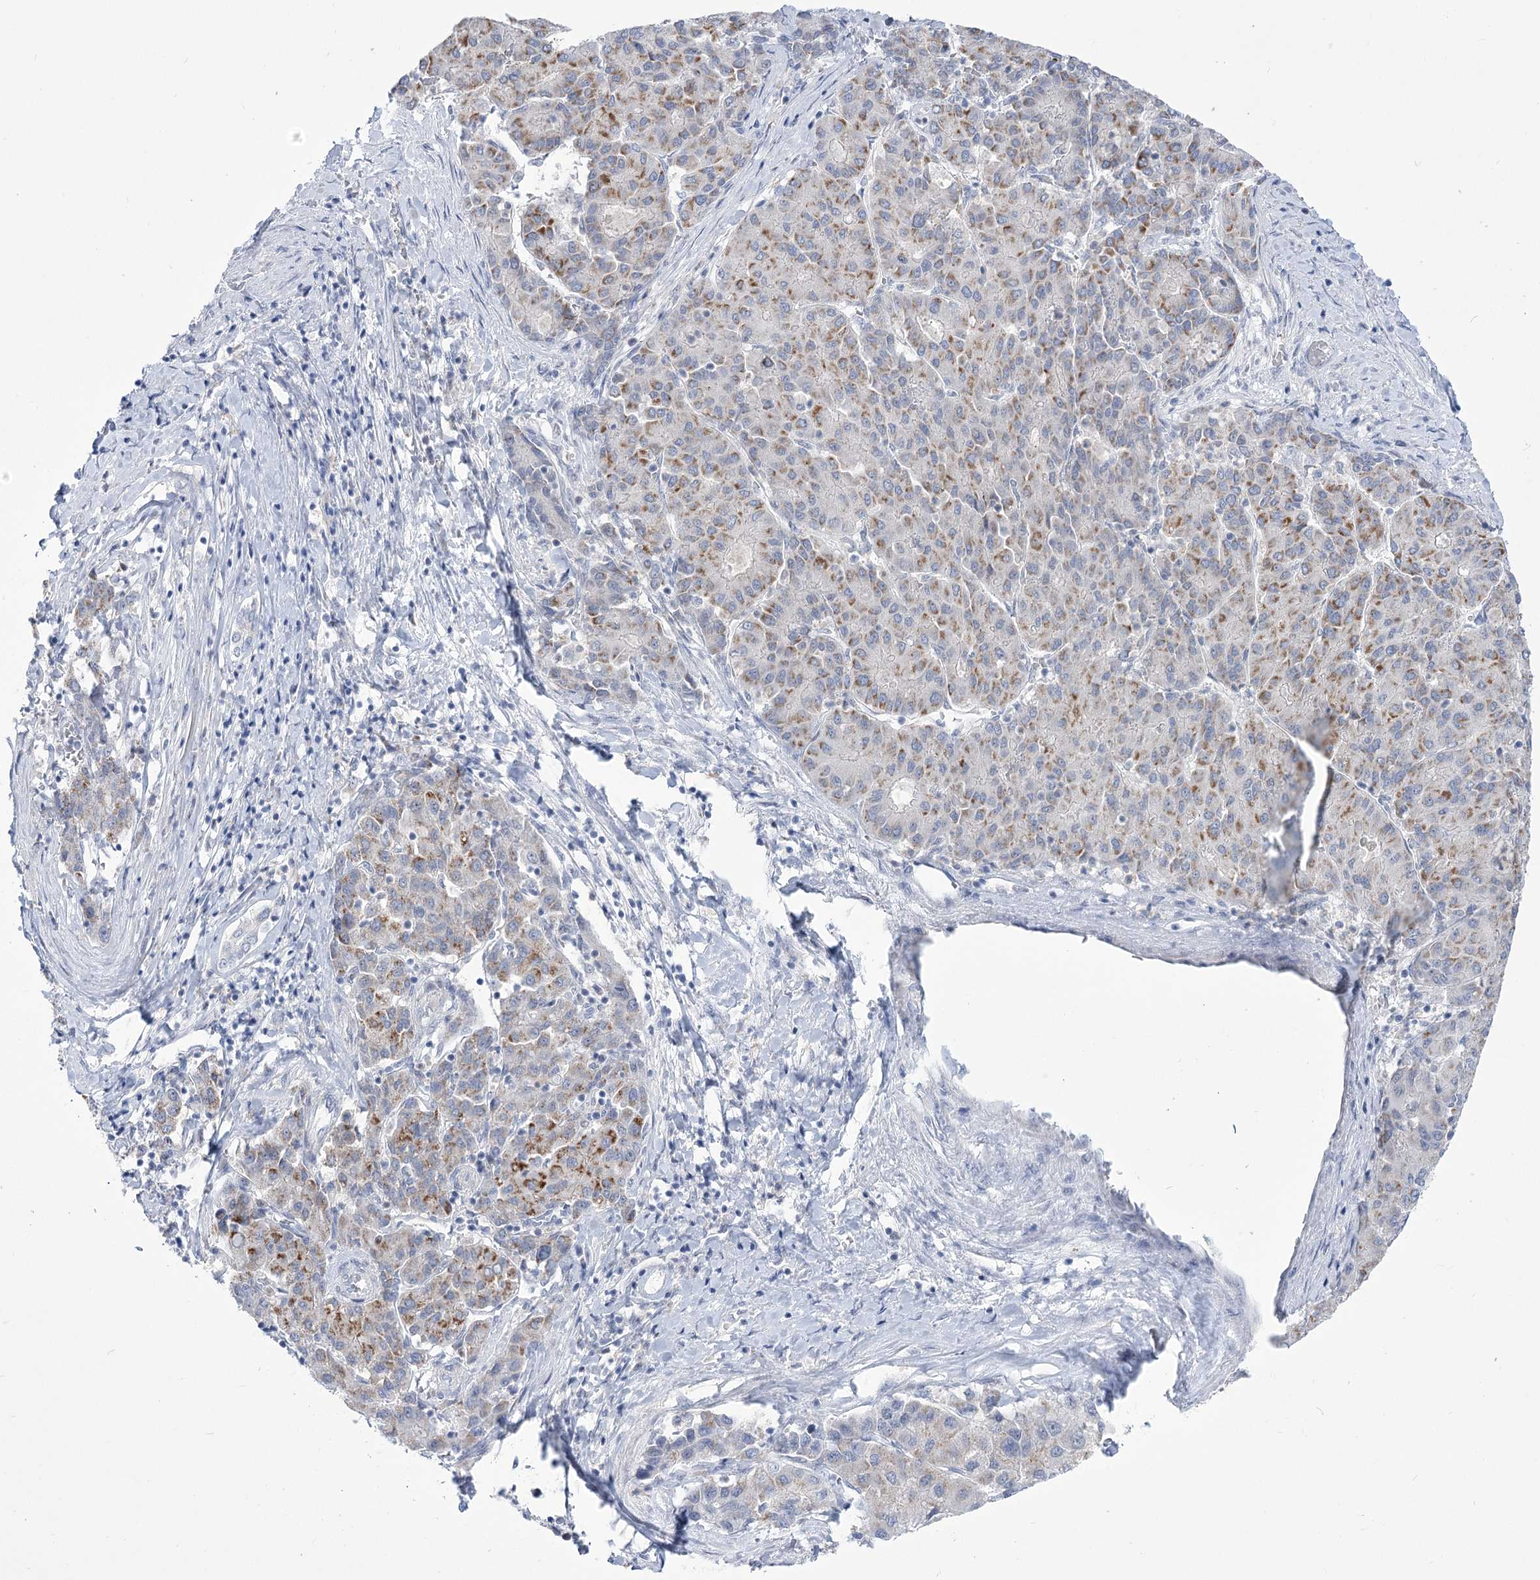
{"staining": {"intensity": "moderate", "quantity": "25%-75%", "location": "cytoplasmic/membranous"}, "tissue": "liver cancer", "cell_type": "Tumor cells", "image_type": "cancer", "snomed": [{"axis": "morphology", "description": "Carcinoma, Hepatocellular, NOS"}, {"axis": "topography", "description": "Liver"}], "caption": "Immunohistochemical staining of hepatocellular carcinoma (liver) demonstrates medium levels of moderate cytoplasmic/membranous protein staining in about 25%-75% of tumor cells.", "gene": "BEND7", "patient": {"sex": "male", "age": 65}}